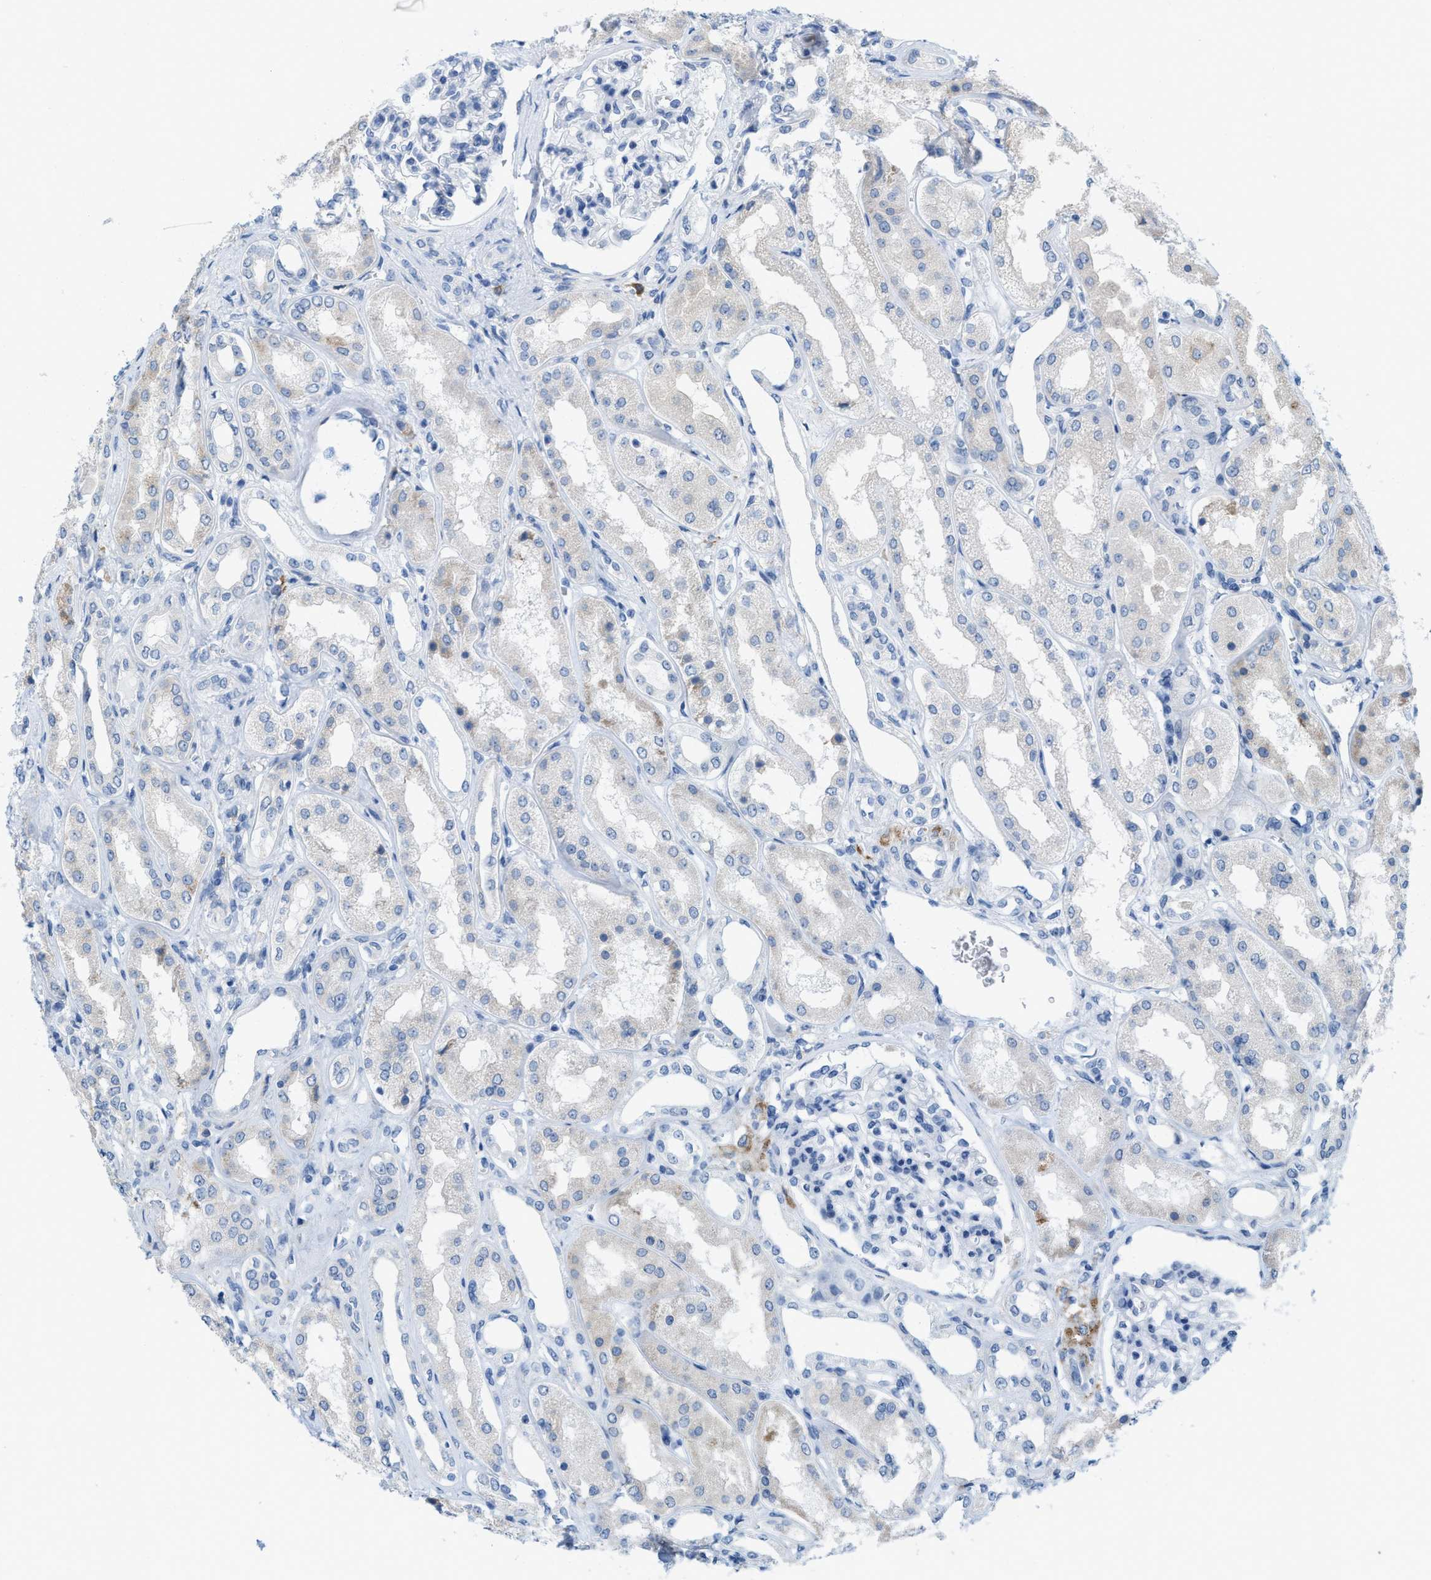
{"staining": {"intensity": "negative", "quantity": "none", "location": "none"}, "tissue": "kidney", "cell_type": "Cells in glomeruli", "image_type": "normal", "snomed": [{"axis": "morphology", "description": "Normal tissue, NOS"}, {"axis": "topography", "description": "Kidney"}], "caption": "An immunohistochemistry (IHC) image of normal kidney is shown. There is no staining in cells in glomeruli of kidney.", "gene": "KIFC3", "patient": {"sex": "female", "age": 56}}